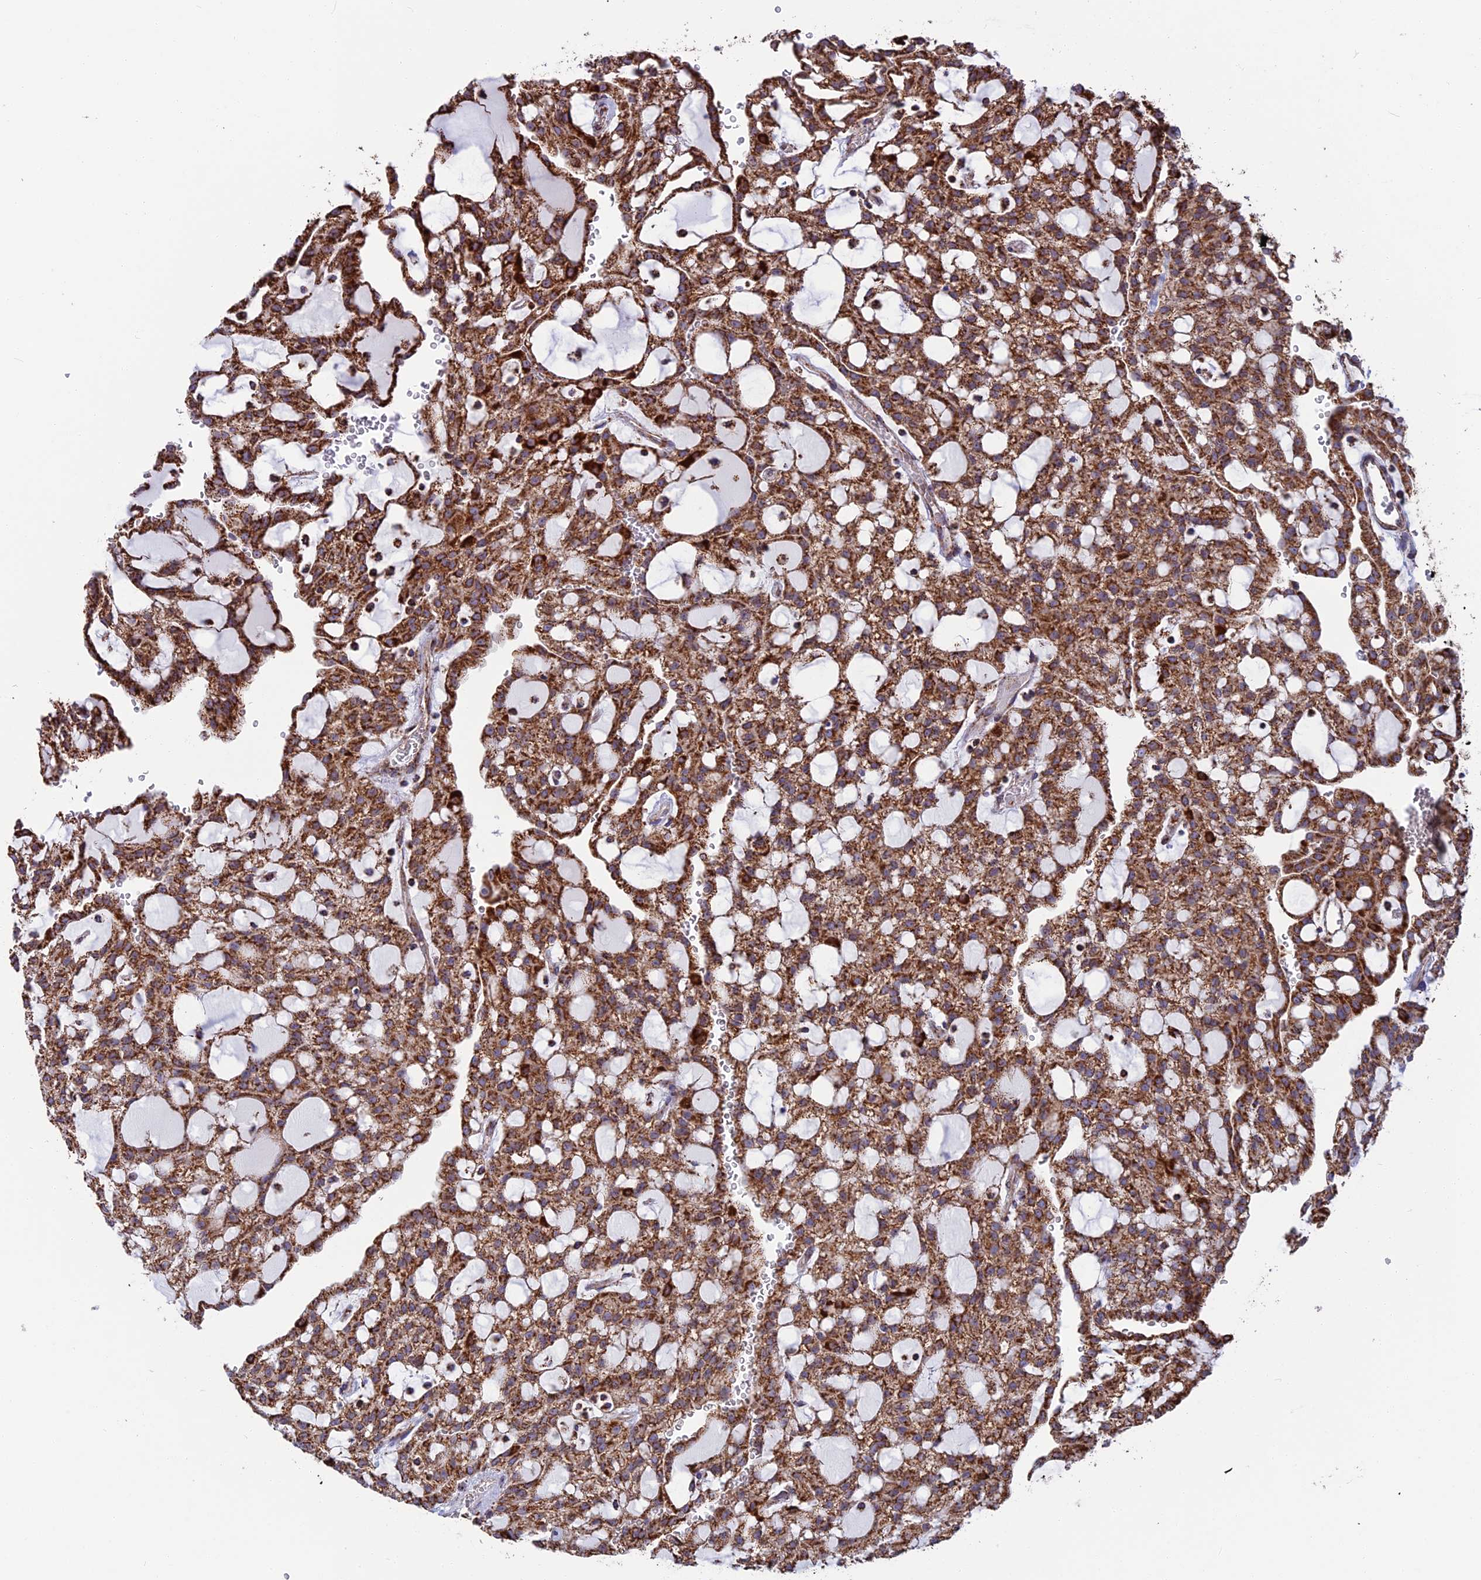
{"staining": {"intensity": "strong", "quantity": ">75%", "location": "cytoplasmic/membranous"}, "tissue": "renal cancer", "cell_type": "Tumor cells", "image_type": "cancer", "snomed": [{"axis": "morphology", "description": "Adenocarcinoma, NOS"}, {"axis": "topography", "description": "Kidney"}], "caption": "This micrograph displays immunohistochemistry (IHC) staining of adenocarcinoma (renal), with high strong cytoplasmic/membranous expression in about >75% of tumor cells.", "gene": "CS", "patient": {"sex": "male", "age": 63}}